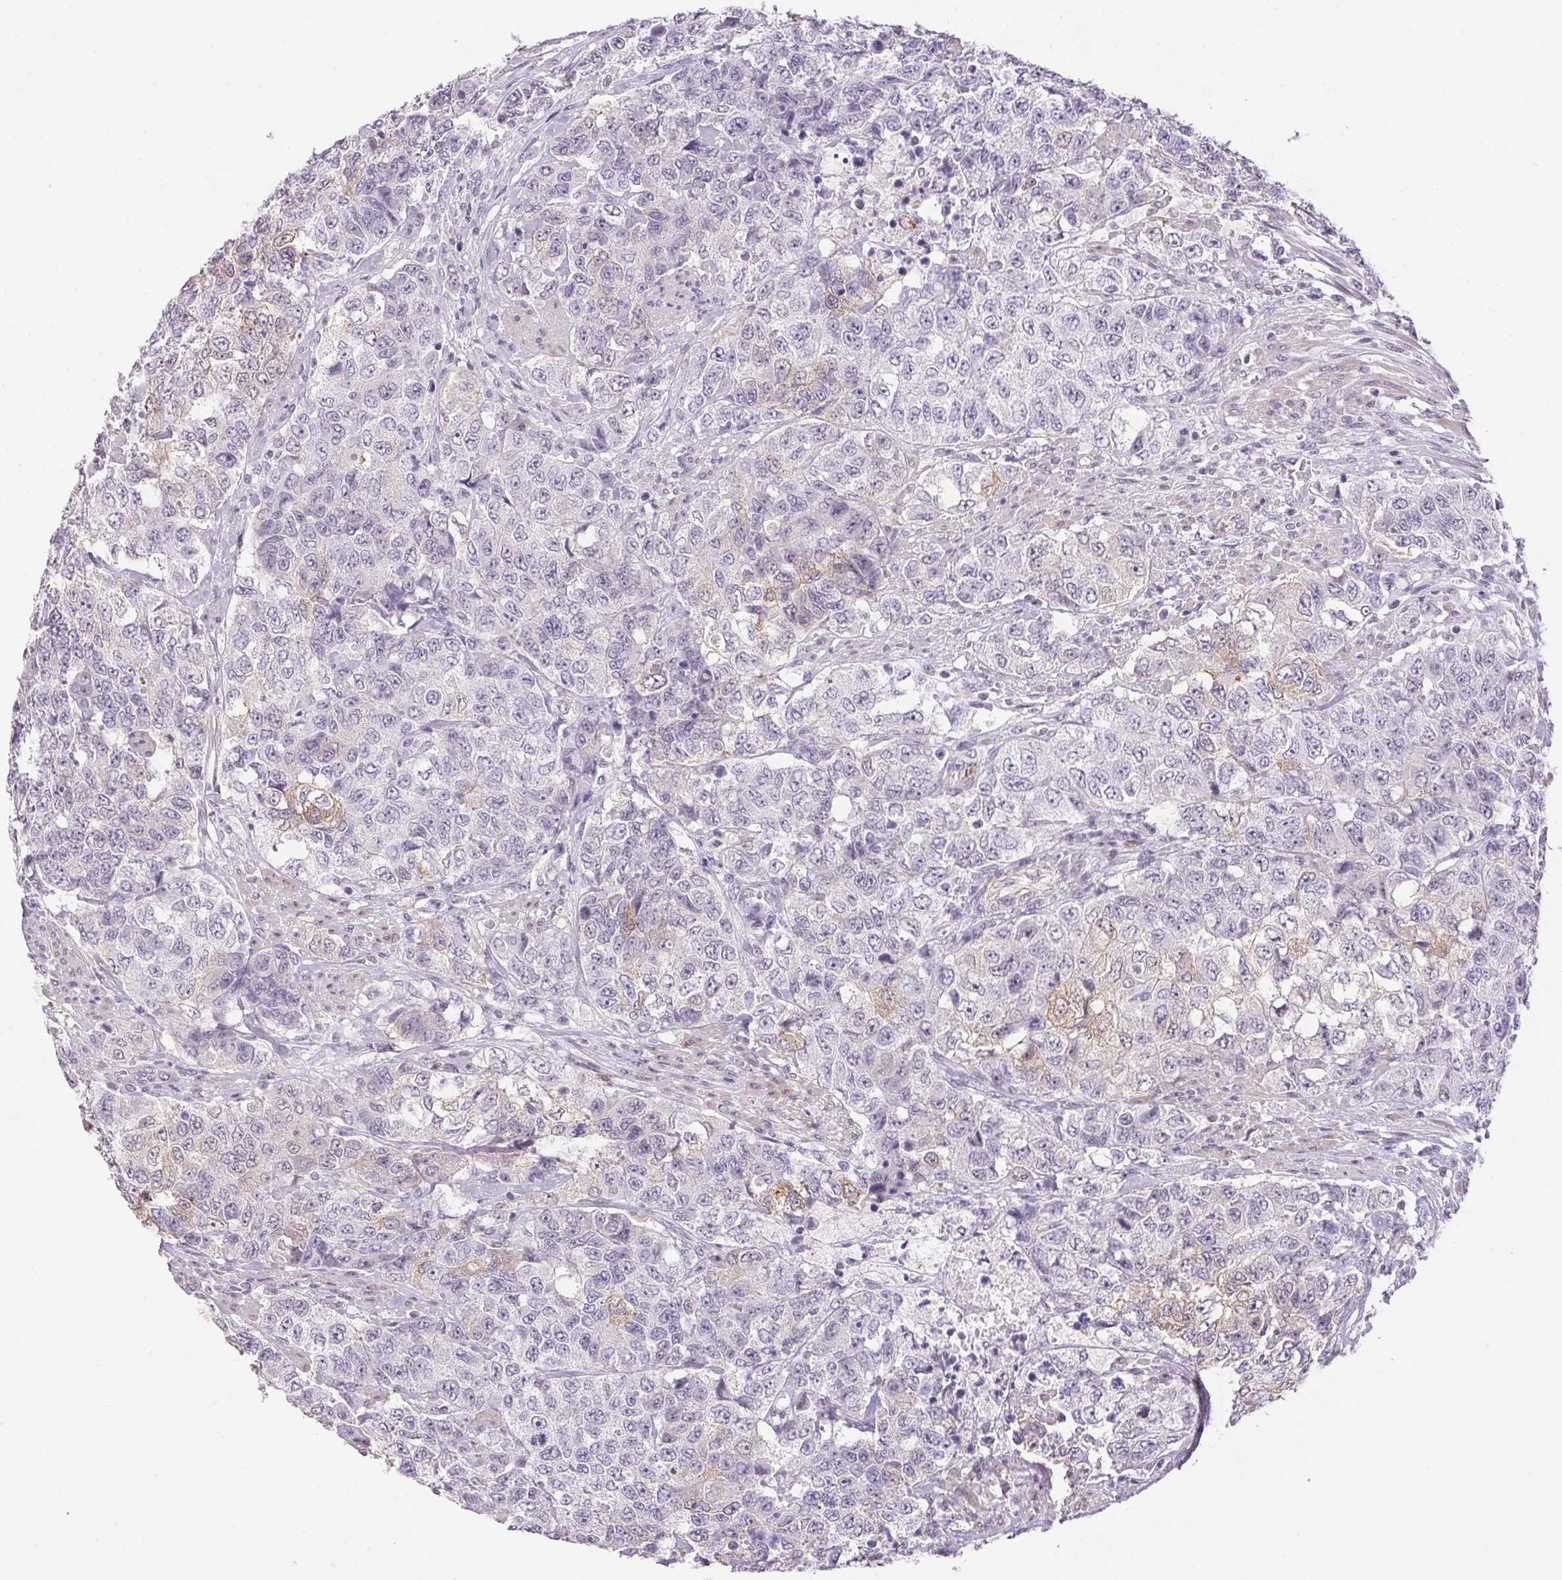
{"staining": {"intensity": "weak", "quantity": "<25%", "location": "cytoplasmic/membranous"}, "tissue": "urothelial cancer", "cell_type": "Tumor cells", "image_type": "cancer", "snomed": [{"axis": "morphology", "description": "Urothelial carcinoma, High grade"}, {"axis": "topography", "description": "Urinary bladder"}], "caption": "Image shows no significant protein expression in tumor cells of urothelial cancer.", "gene": "GYG2", "patient": {"sex": "female", "age": 78}}